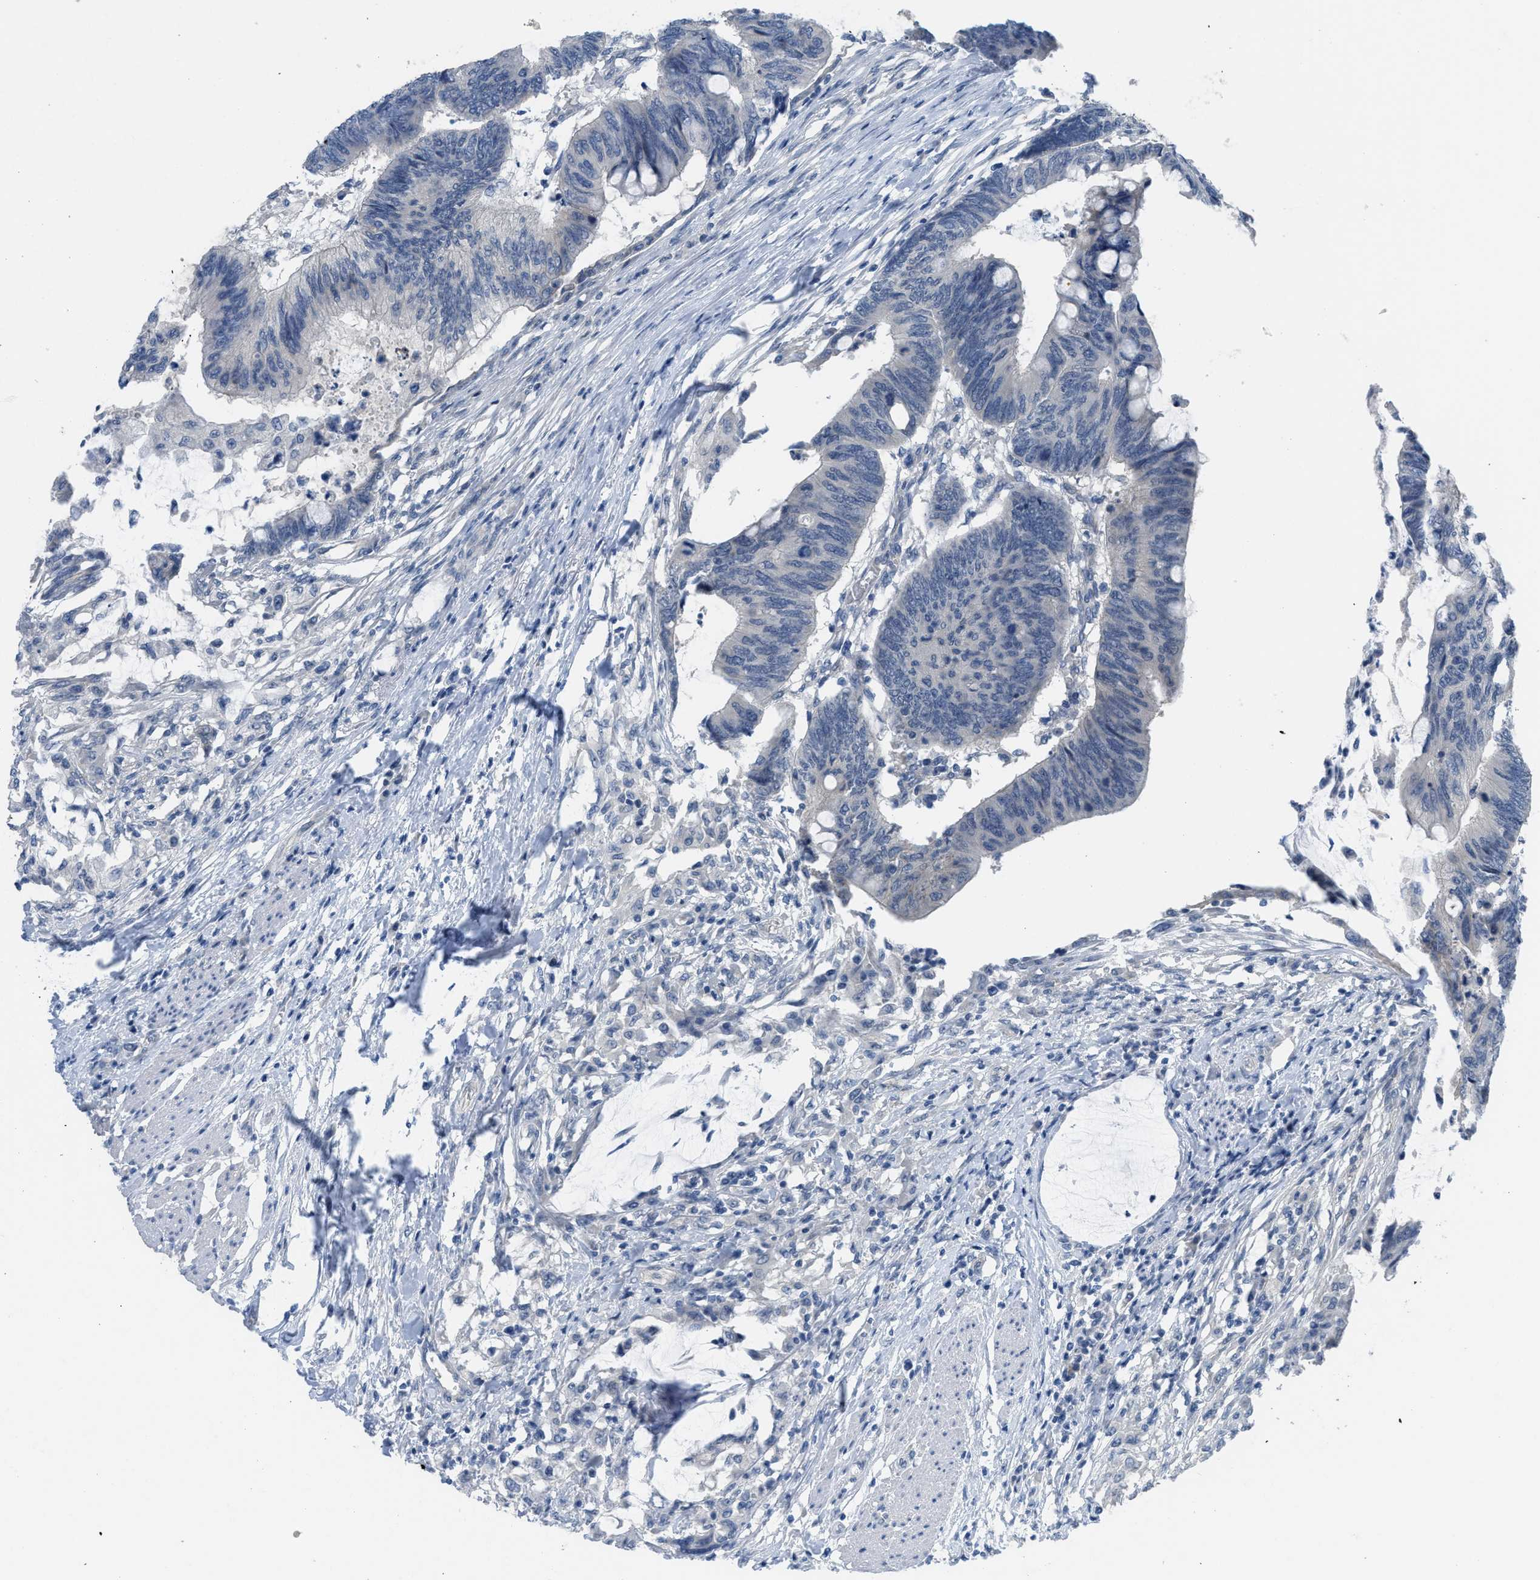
{"staining": {"intensity": "negative", "quantity": "none", "location": "none"}, "tissue": "colorectal cancer", "cell_type": "Tumor cells", "image_type": "cancer", "snomed": [{"axis": "morphology", "description": "Normal tissue, NOS"}, {"axis": "morphology", "description": "Adenocarcinoma, NOS"}, {"axis": "topography", "description": "Rectum"}, {"axis": "topography", "description": "Peripheral nerve tissue"}], "caption": "A high-resolution micrograph shows immunohistochemistry staining of adenocarcinoma (colorectal), which reveals no significant staining in tumor cells.", "gene": "TNFAIP1", "patient": {"sex": "male", "age": 92}}